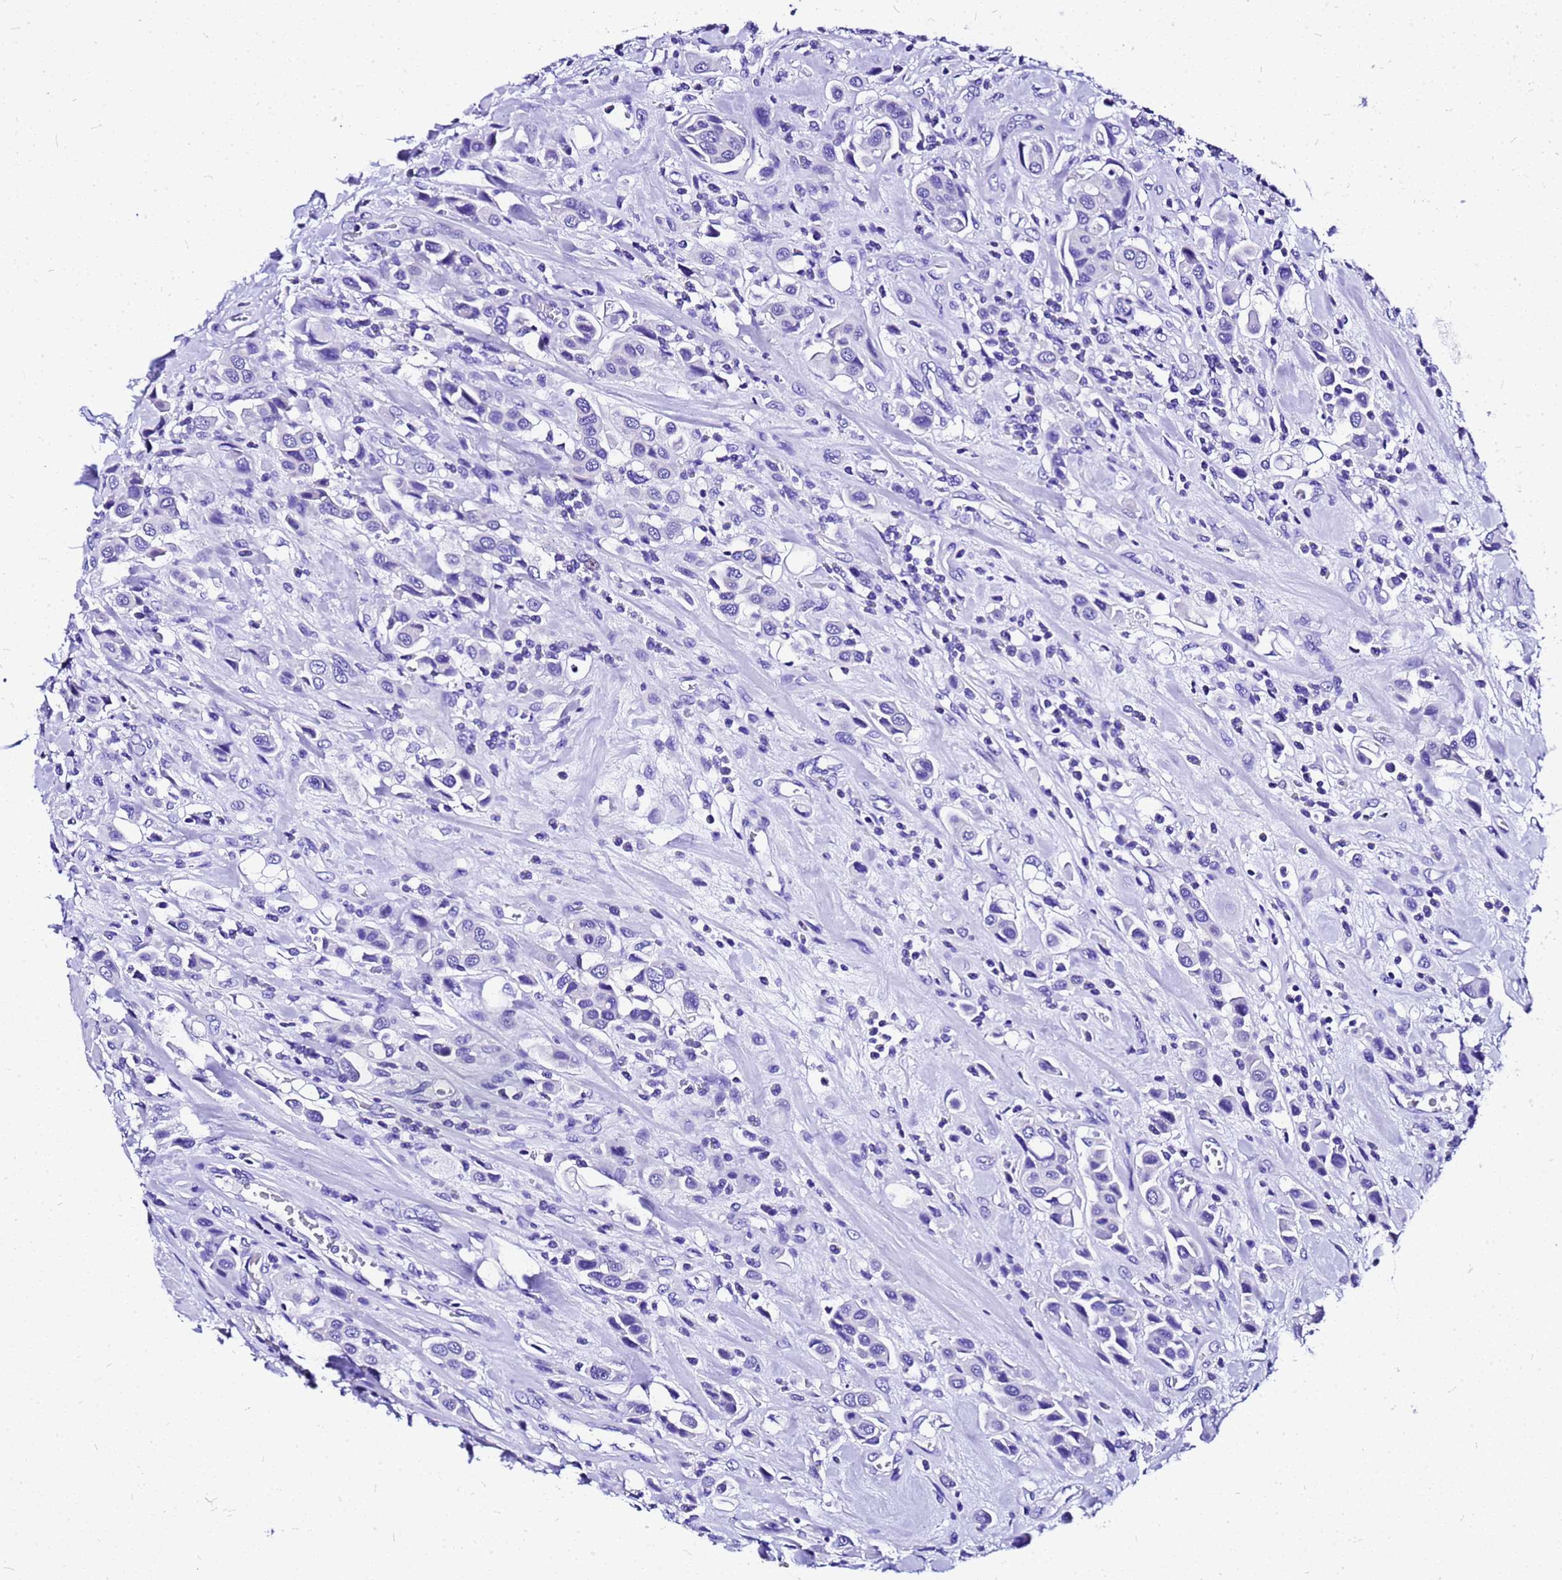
{"staining": {"intensity": "negative", "quantity": "none", "location": "none"}, "tissue": "urothelial cancer", "cell_type": "Tumor cells", "image_type": "cancer", "snomed": [{"axis": "morphology", "description": "Urothelial carcinoma, High grade"}, {"axis": "topography", "description": "Urinary bladder"}], "caption": "Histopathology image shows no protein staining in tumor cells of urothelial carcinoma (high-grade) tissue.", "gene": "HERC4", "patient": {"sex": "male", "age": 50}}